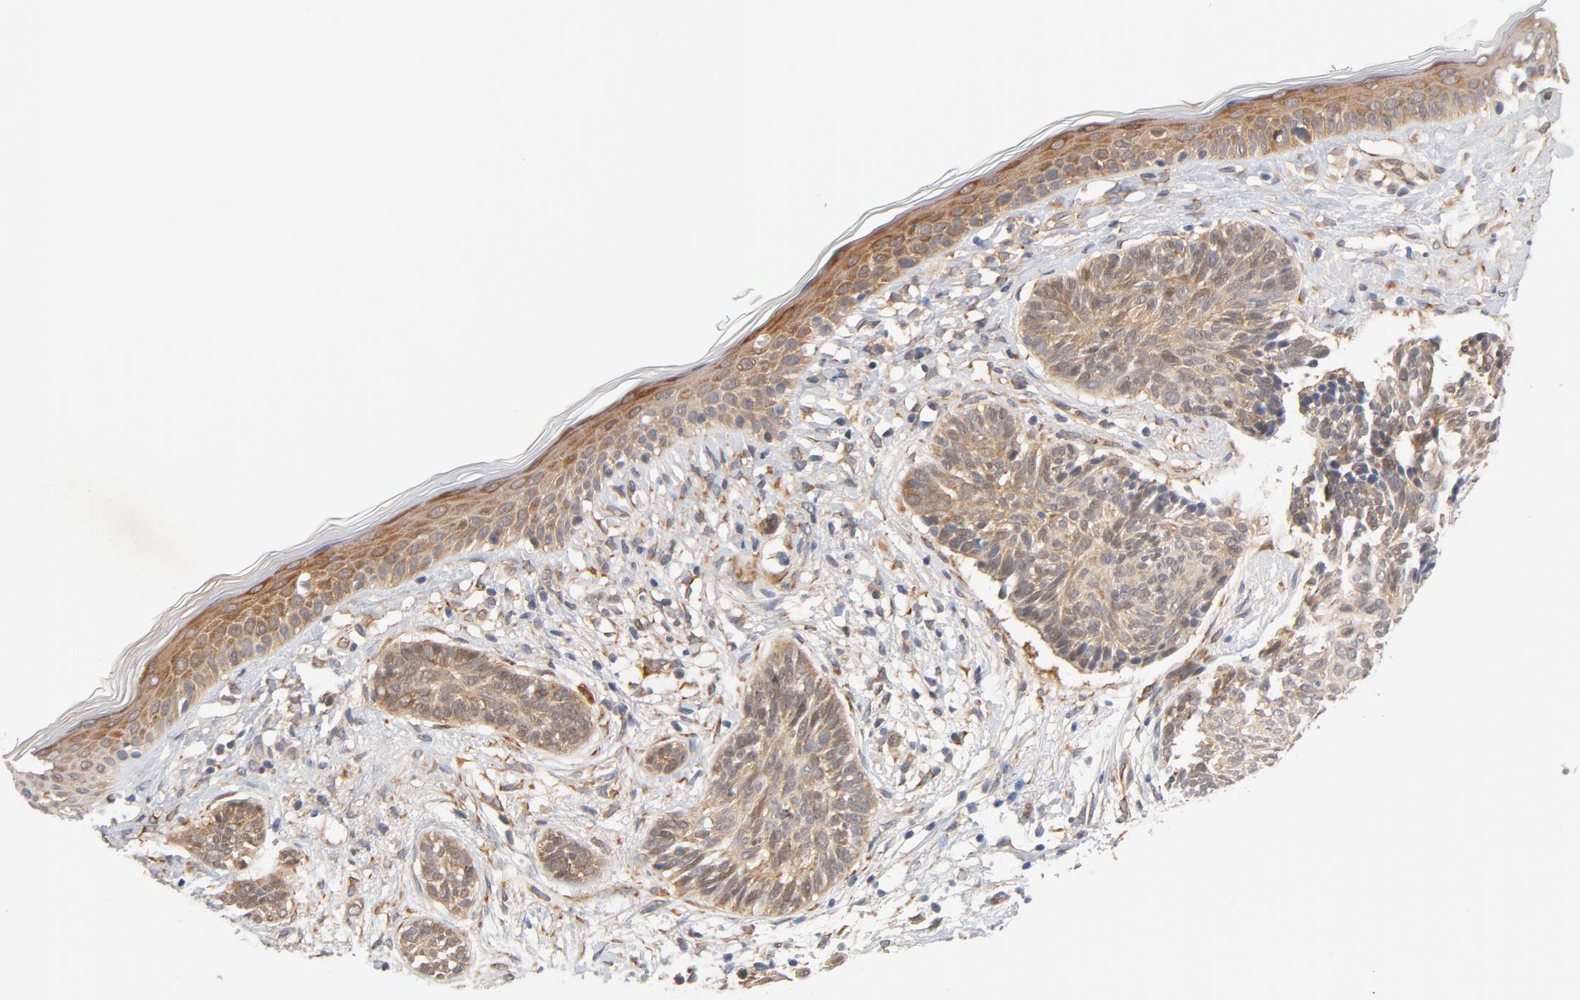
{"staining": {"intensity": "moderate", "quantity": ">75%", "location": "cytoplasmic/membranous"}, "tissue": "skin cancer", "cell_type": "Tumor cells", "image_type": "cancer", "snomed": [{"axis": "morphology", "description": "Normal tissue, NOS"}, {"axis": "morphology", "description": "Basal cell carcinoma"}, {"axis": "topography", "description": "Skin"}], "caption": "Basal cell carcinoma (skin) tissue exhibits moderate cytoplasmic/membranous staining in about >75% of tumor cells", "gene": "EIF4E", "patient": {"sex": "male", "age": 63}}